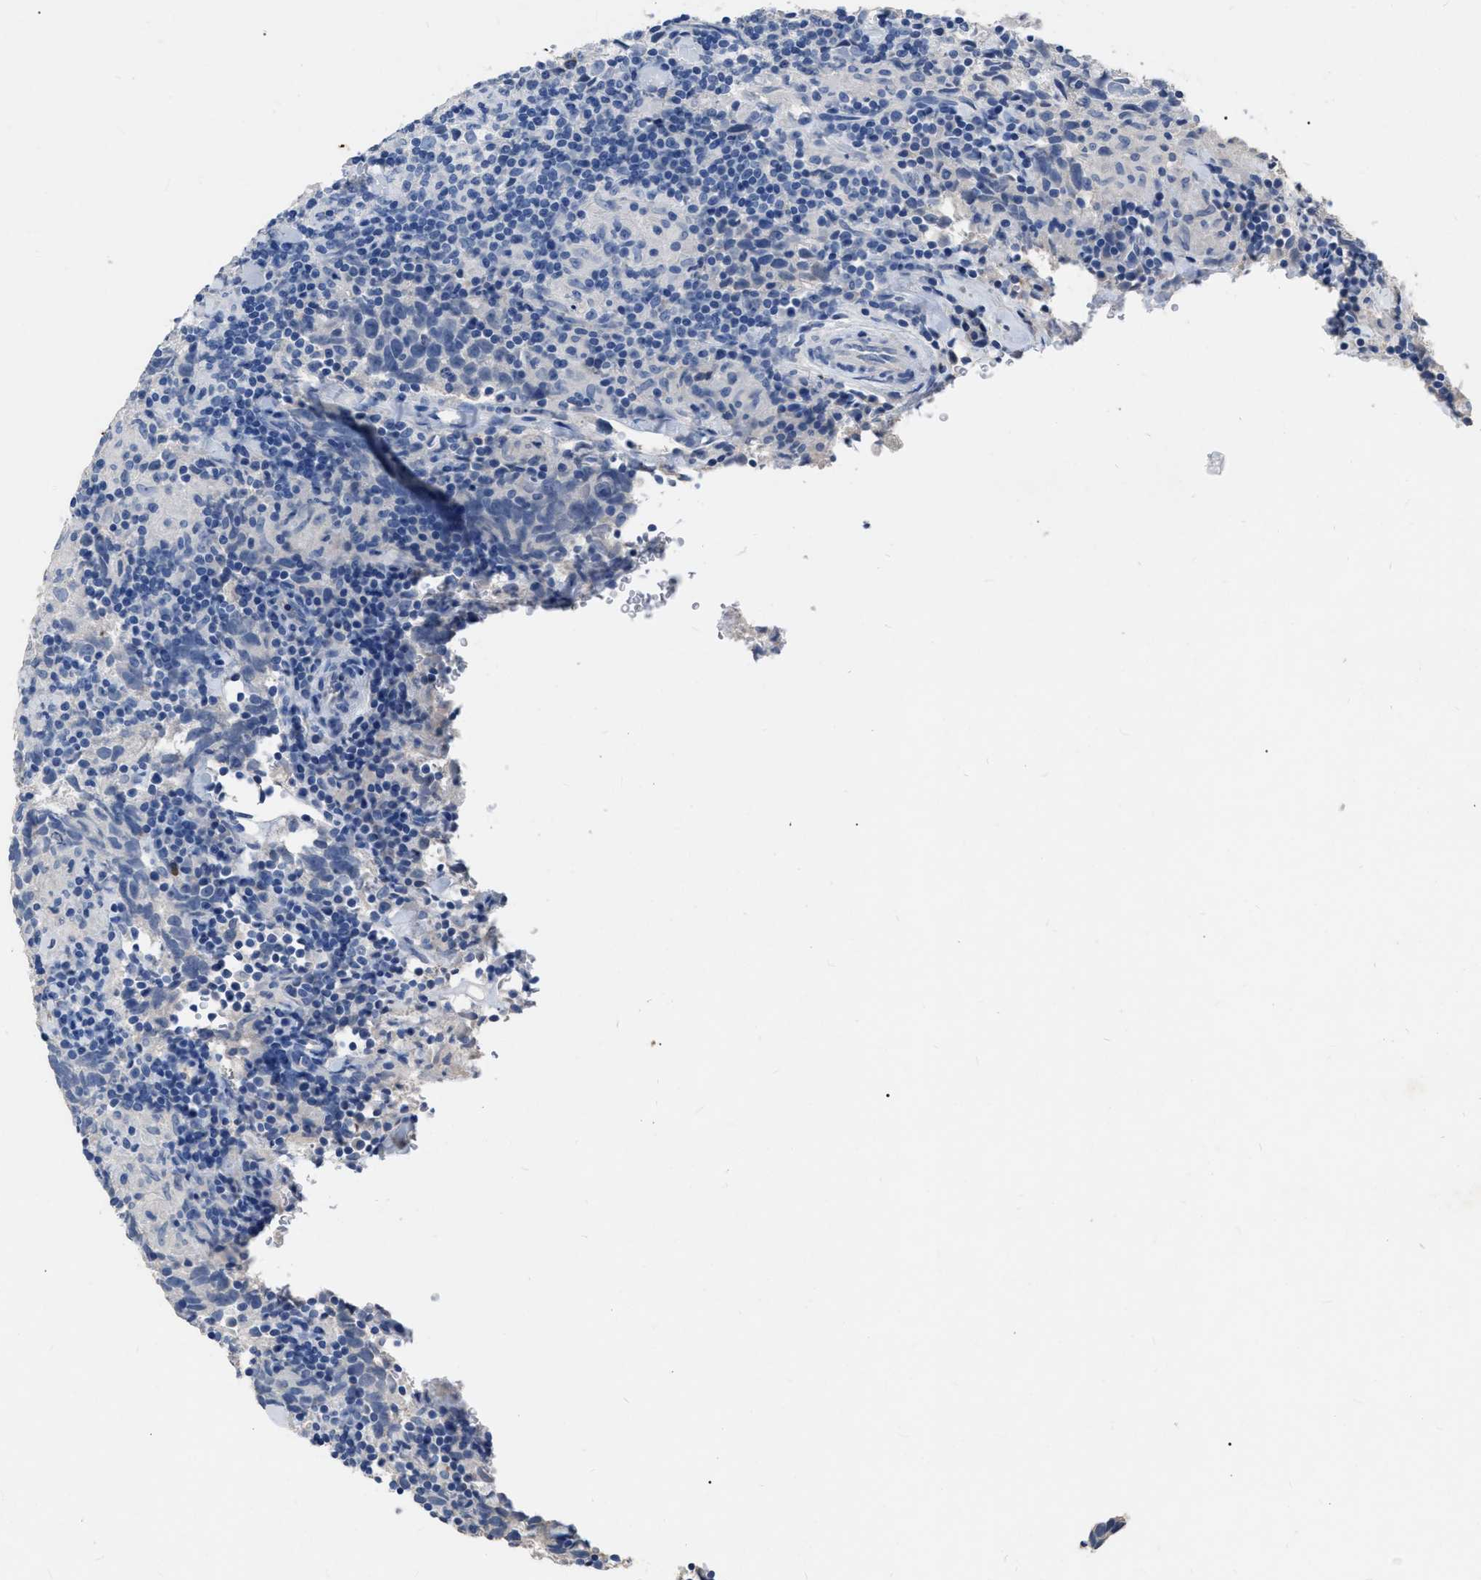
{"staining": {"intensity": "negative", "quantity": "none", "location": "none"}, "tissue": "testis cancer", "cell_type": "Tumor cells", "image_type": "cancer", "snomed": [{"axis": "morphology", "description": "Seminoma, NOS"}, {"axis": "morphology", "description": "Carcinoma, Embryonal, NOS"}, {"axis": "topography", "description": "Testis"}], "caption": "DAB immunohistochemical staining of human embryonal carcinoma (testis) demonstrates no significant positivity in tumor cells.", "gene": "HABP2", "patient": {"sex": "male", "age": 36}}